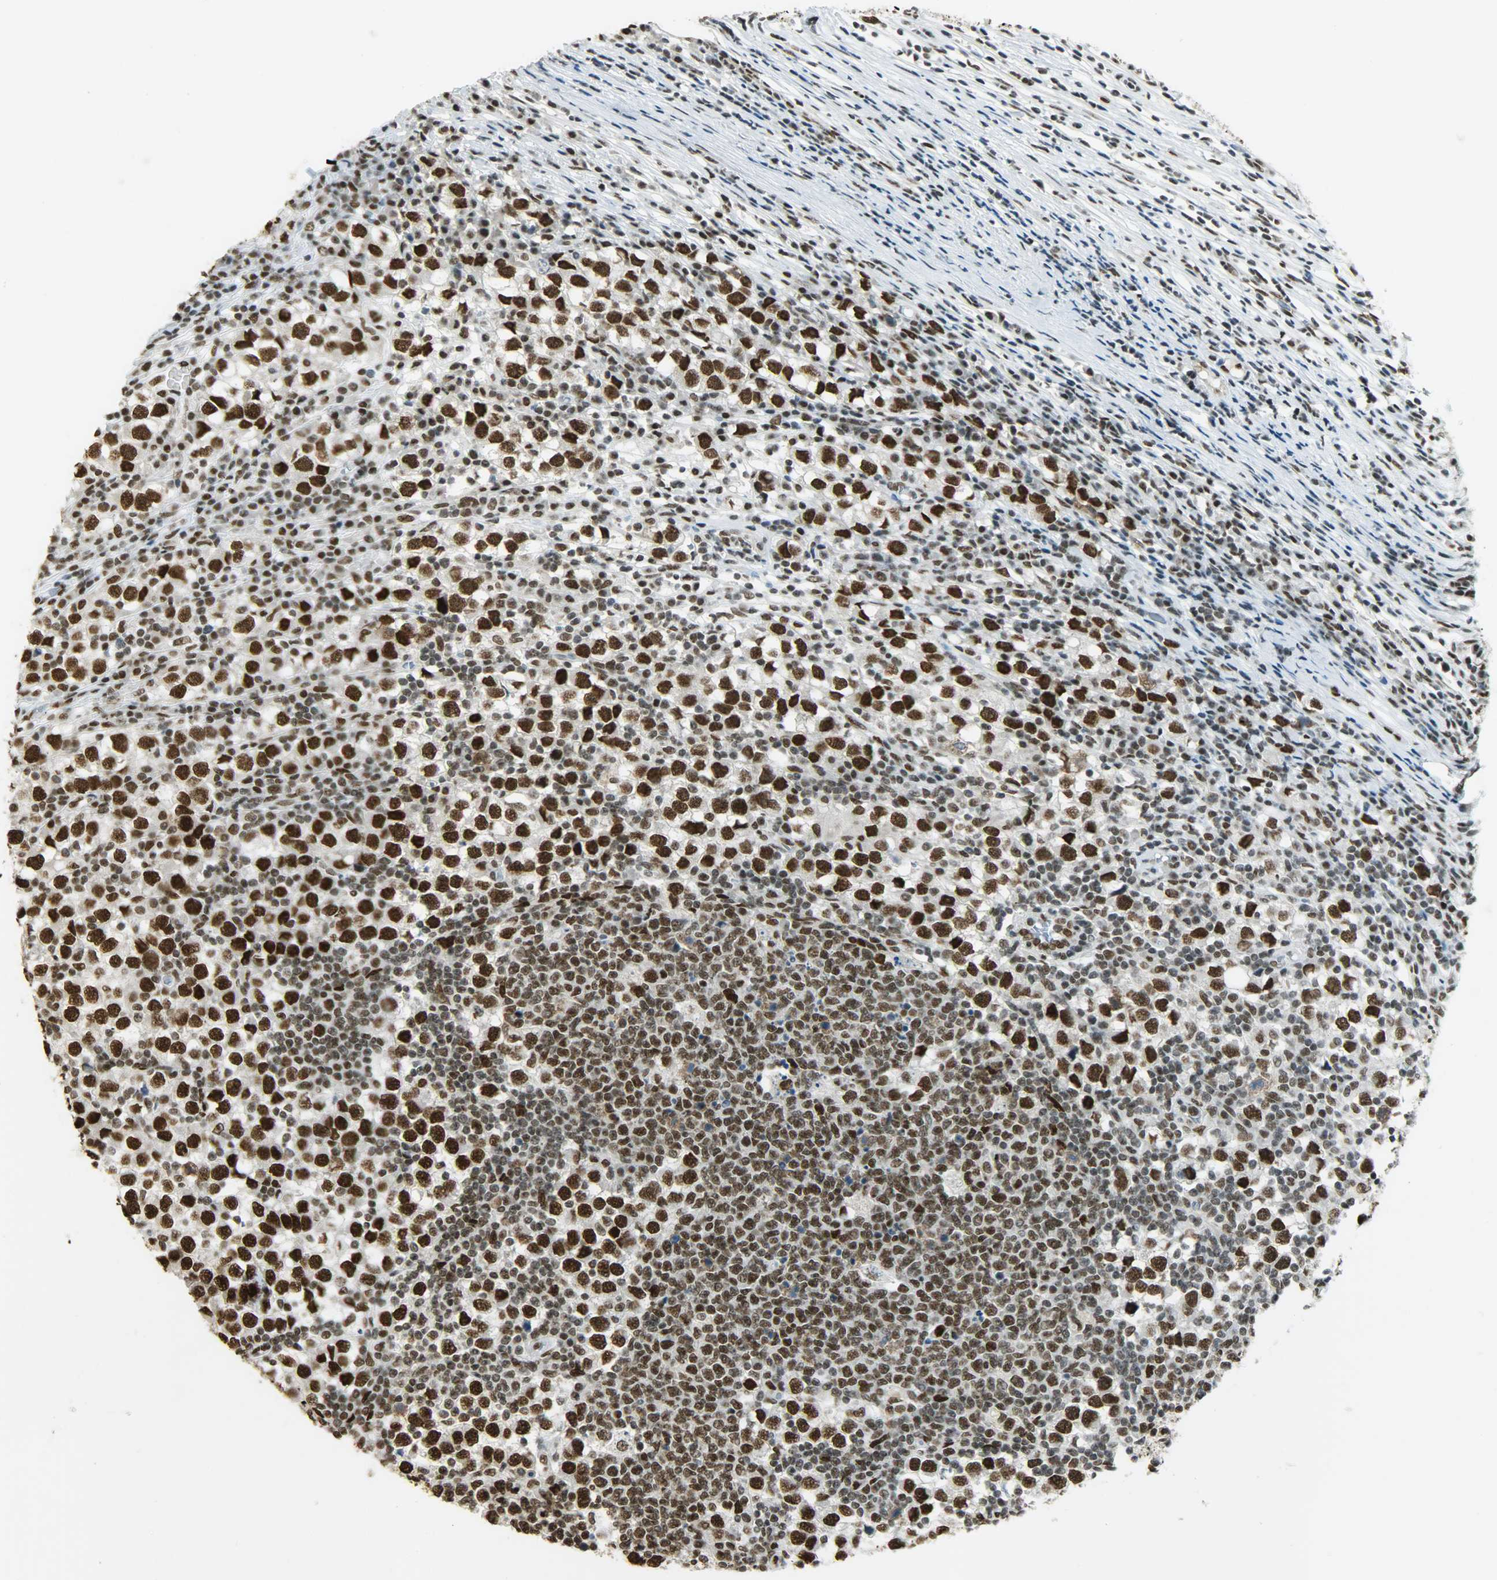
{"staining": {"intensity": "strong", "quantity": ">75%", "location": "nuclear"}, "tissue": "testis cancer", "cell_type": "Tumor cells", "image_type": "cancer", "snomed": [{"axis": "morphology", "description": "Seminoma, NOS"}, {"axis": "topography", "description": "Testis"}], "caption": "Brown immunohistochemical staining in testis cancer demonstrates strong nuclear expression in about >75% of tumor cells.", "gene": "MYEF2", "patient": {"sex": "male", "age": 65}}